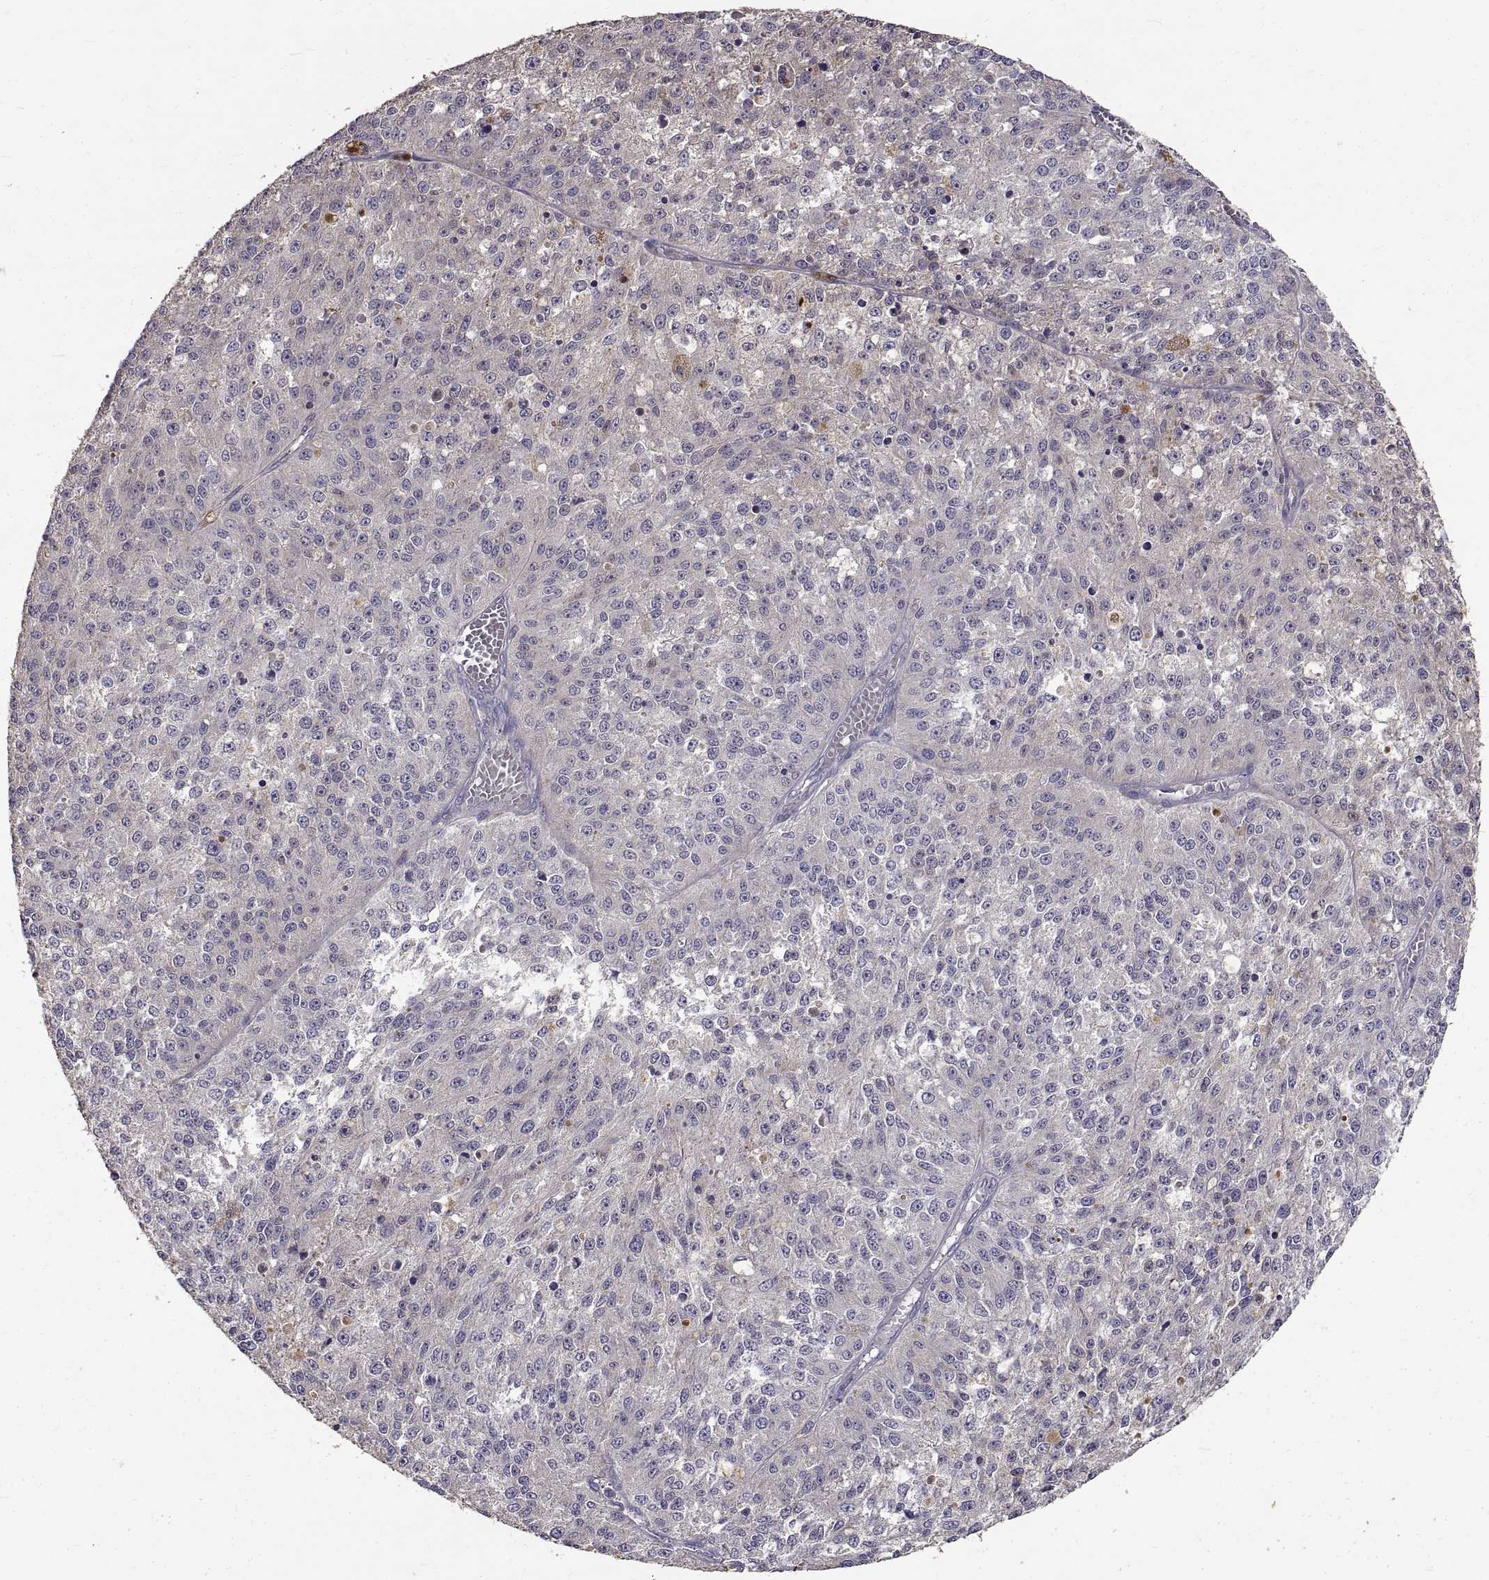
{"staining": {"intensity": "negative", "quantity": "none", "location": "none"}, "tissue": "melanoma", "cell_type": "Tumor cells", "image_type": "cancer", "snomed": [{"axis": "morphology", "description": "Malignant melanoma, Metastatic site"}, {"axis": "topography", "description": "Lymph node"}], "caption": "DAB (3,3'-diaminobenzidine) immunohistochemical staining of malignant melanoma (metastatic site) shows no significant expression in tumor cells. (Stains: DAB immunohistochemistry (IHC) with hematoxylin counter stain, Microscopy: brightfield microscopy at high magnification).", "gene": "PEA15", "patient": {"sex": "female", "age": 64}}